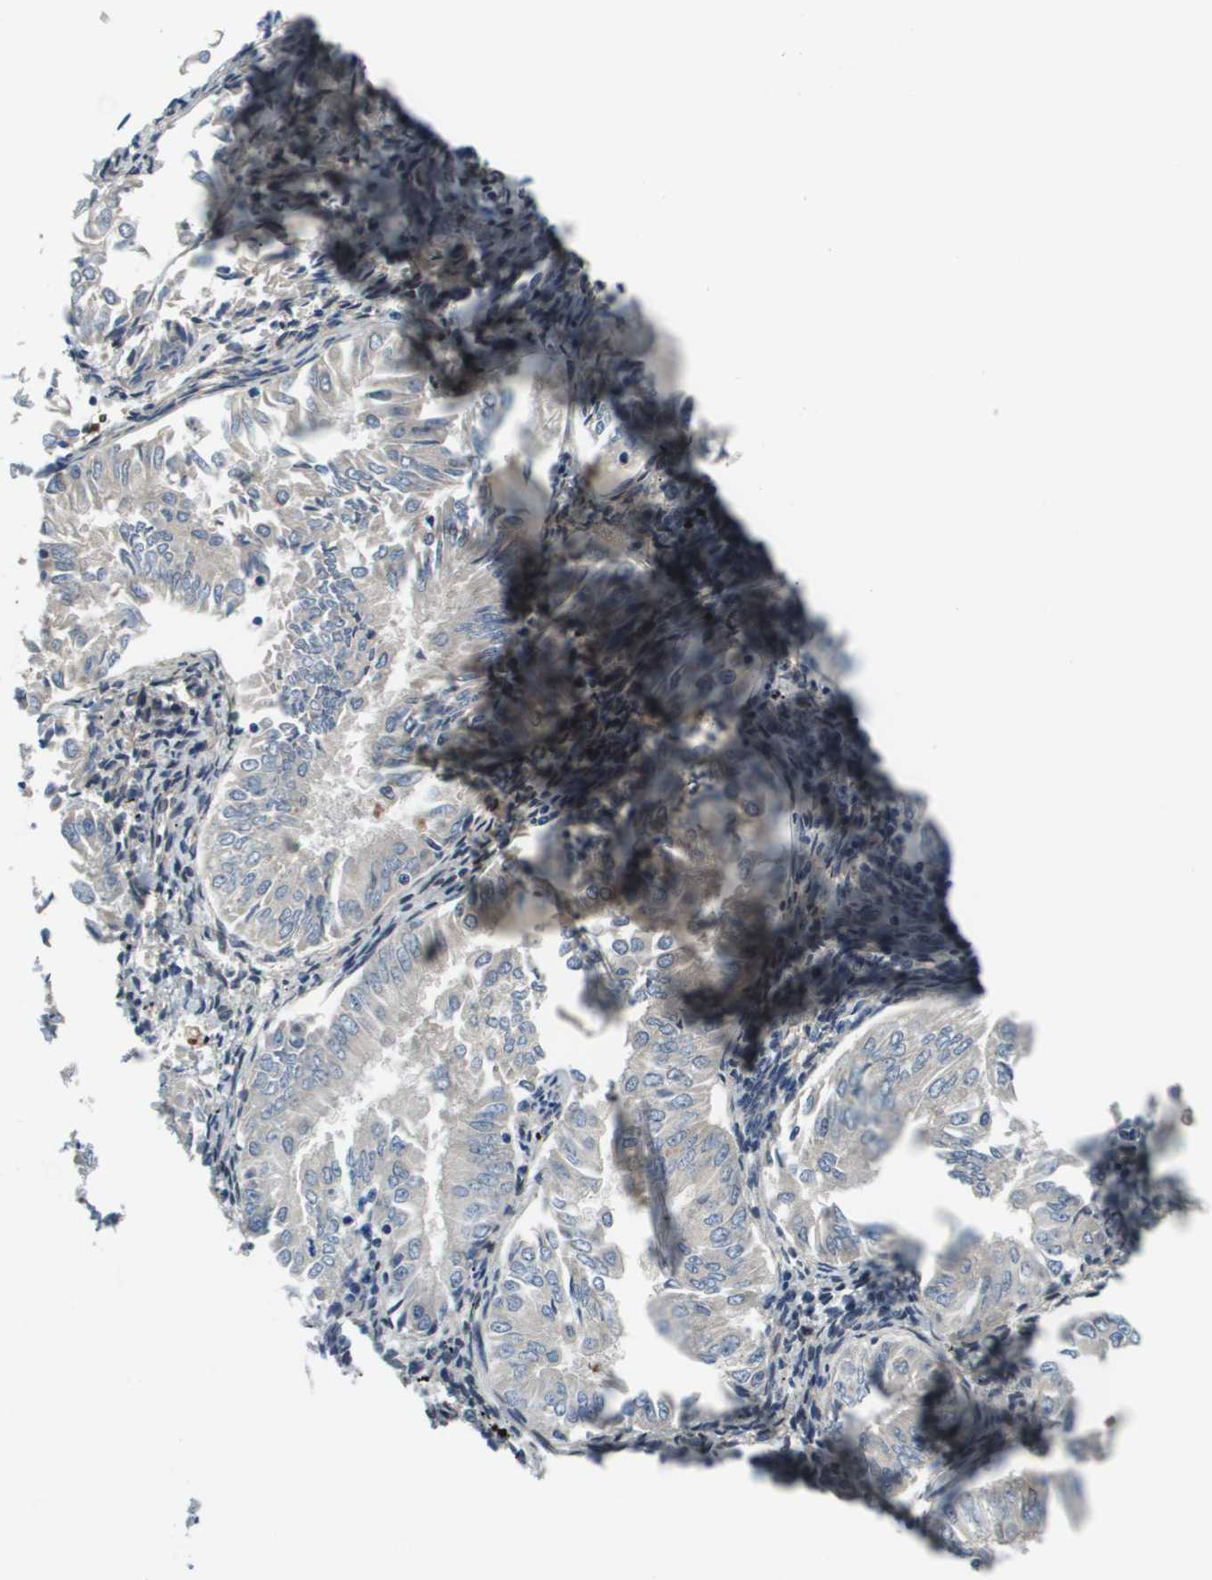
{"staining": {"intensity": "negative", "quantity": "none", "location": "none"}, "tissue": "endometrial cancer", "cell_type": "Tumor cells", "image_type": "cancer", "snomed": [{"axis": "morphology", "description": "Adenocarcinoma, NOS"}, {"axis": "topography", "description": "Endometrium"}], "caption": "Tumor cells show no significant protein positivity in adenocarcinoma (endometrial).", "gene": "SEC62", "patient": {"sex": "female", "age": 53}}